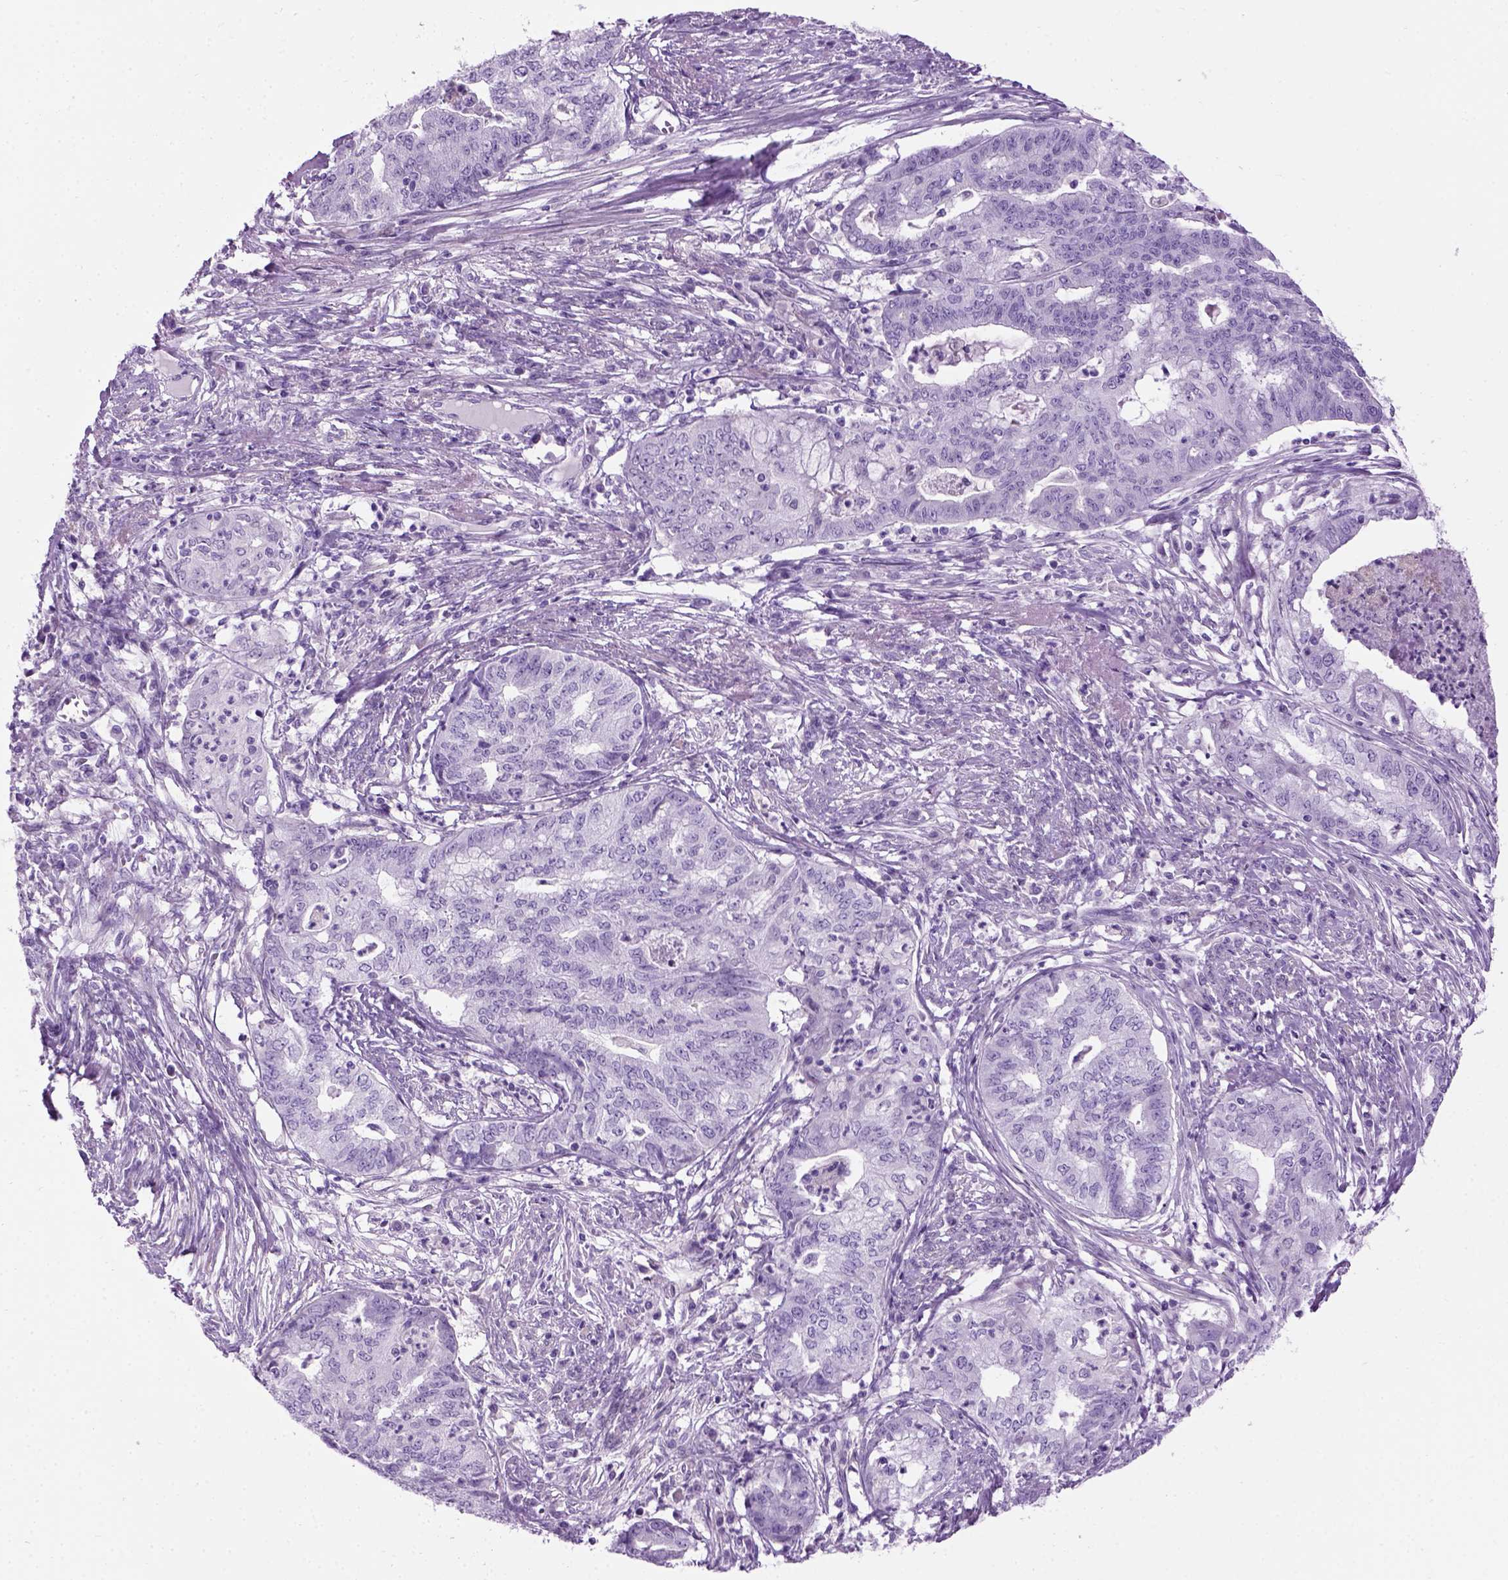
{"staining": {"intensity": "negative", "quantity": "none", "location": "none"}, "tissue": "endometrial cancer", "cell_type": "Tumor cells", "image_type": "cancer", "snomed": [{"axis": "morphology", "description": "Adenocarcinoma, NOS"}, {"axis": "topography", "description": "Endometrium"}], "caption": "IHC of endometrial cancer (adenocarcinoma) exhibits no staining in tumor cells.", "gene": "GABRB2", "patient": {"sex": "female", "age": 79}}